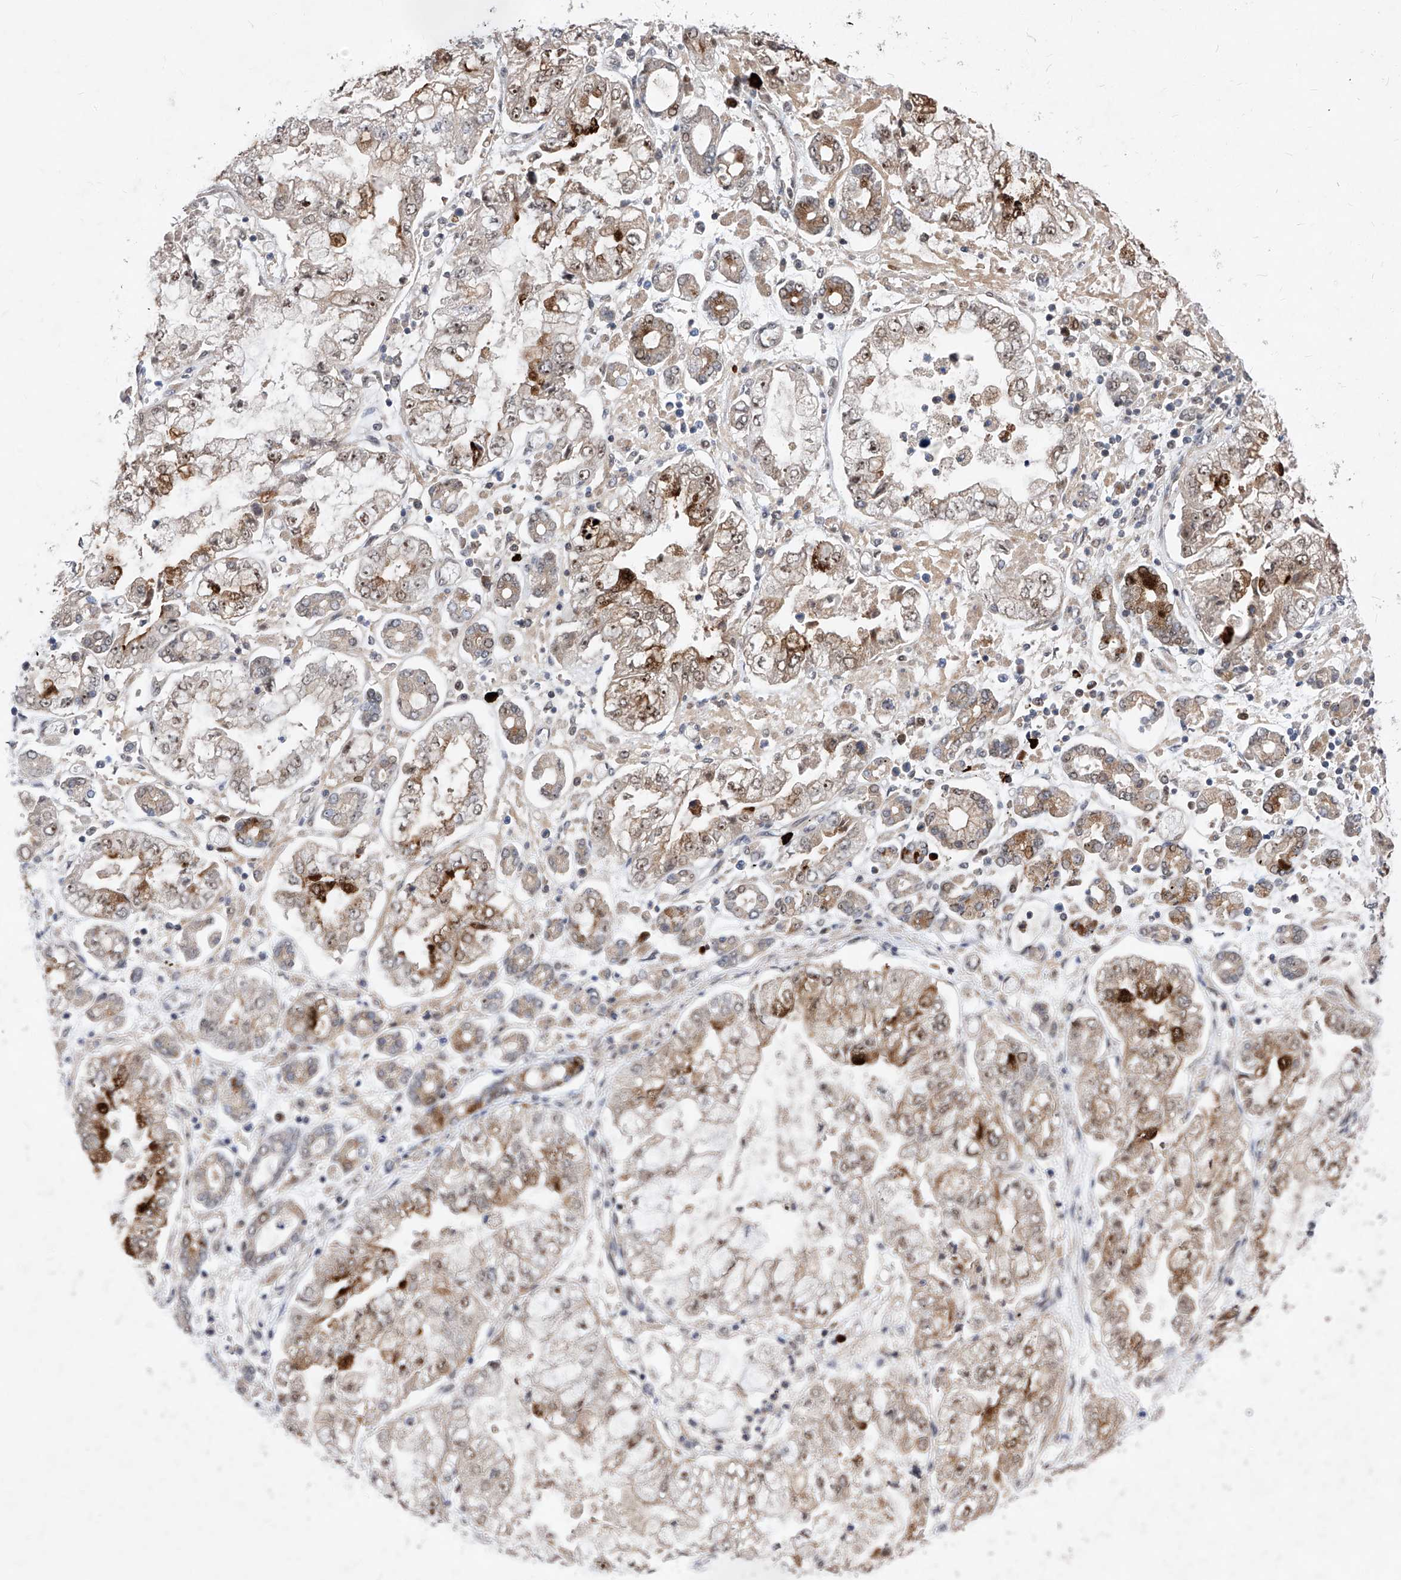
{"staining": {"intensity": "moderate", "quantity": "25%-75%", "location": "cytoplasmic/membranous,nuclear"}, "tissue": "stomach cancer", "cell_type": "Tumor cells", "image_type": "cancer", "snomed": [{"axis": "morphology", "description": "Adenocarcinoma, NOS"}, {"axis": "topography", "description": "Stomach"}], "caption": "Moderate cytoplasmic/membranous and nuclear protein positivity is identified in approximately 25%-75% of tumor cells in stomach adenocarcinoma. The protein is stained brown, and the nuclei are stained in blue (DAB (3,3'-diaminobenzidine) IHC with brightfield microscopy, high magnification).", "gene": "LGR4", "patient": {"sex": "male", "age": 76}}